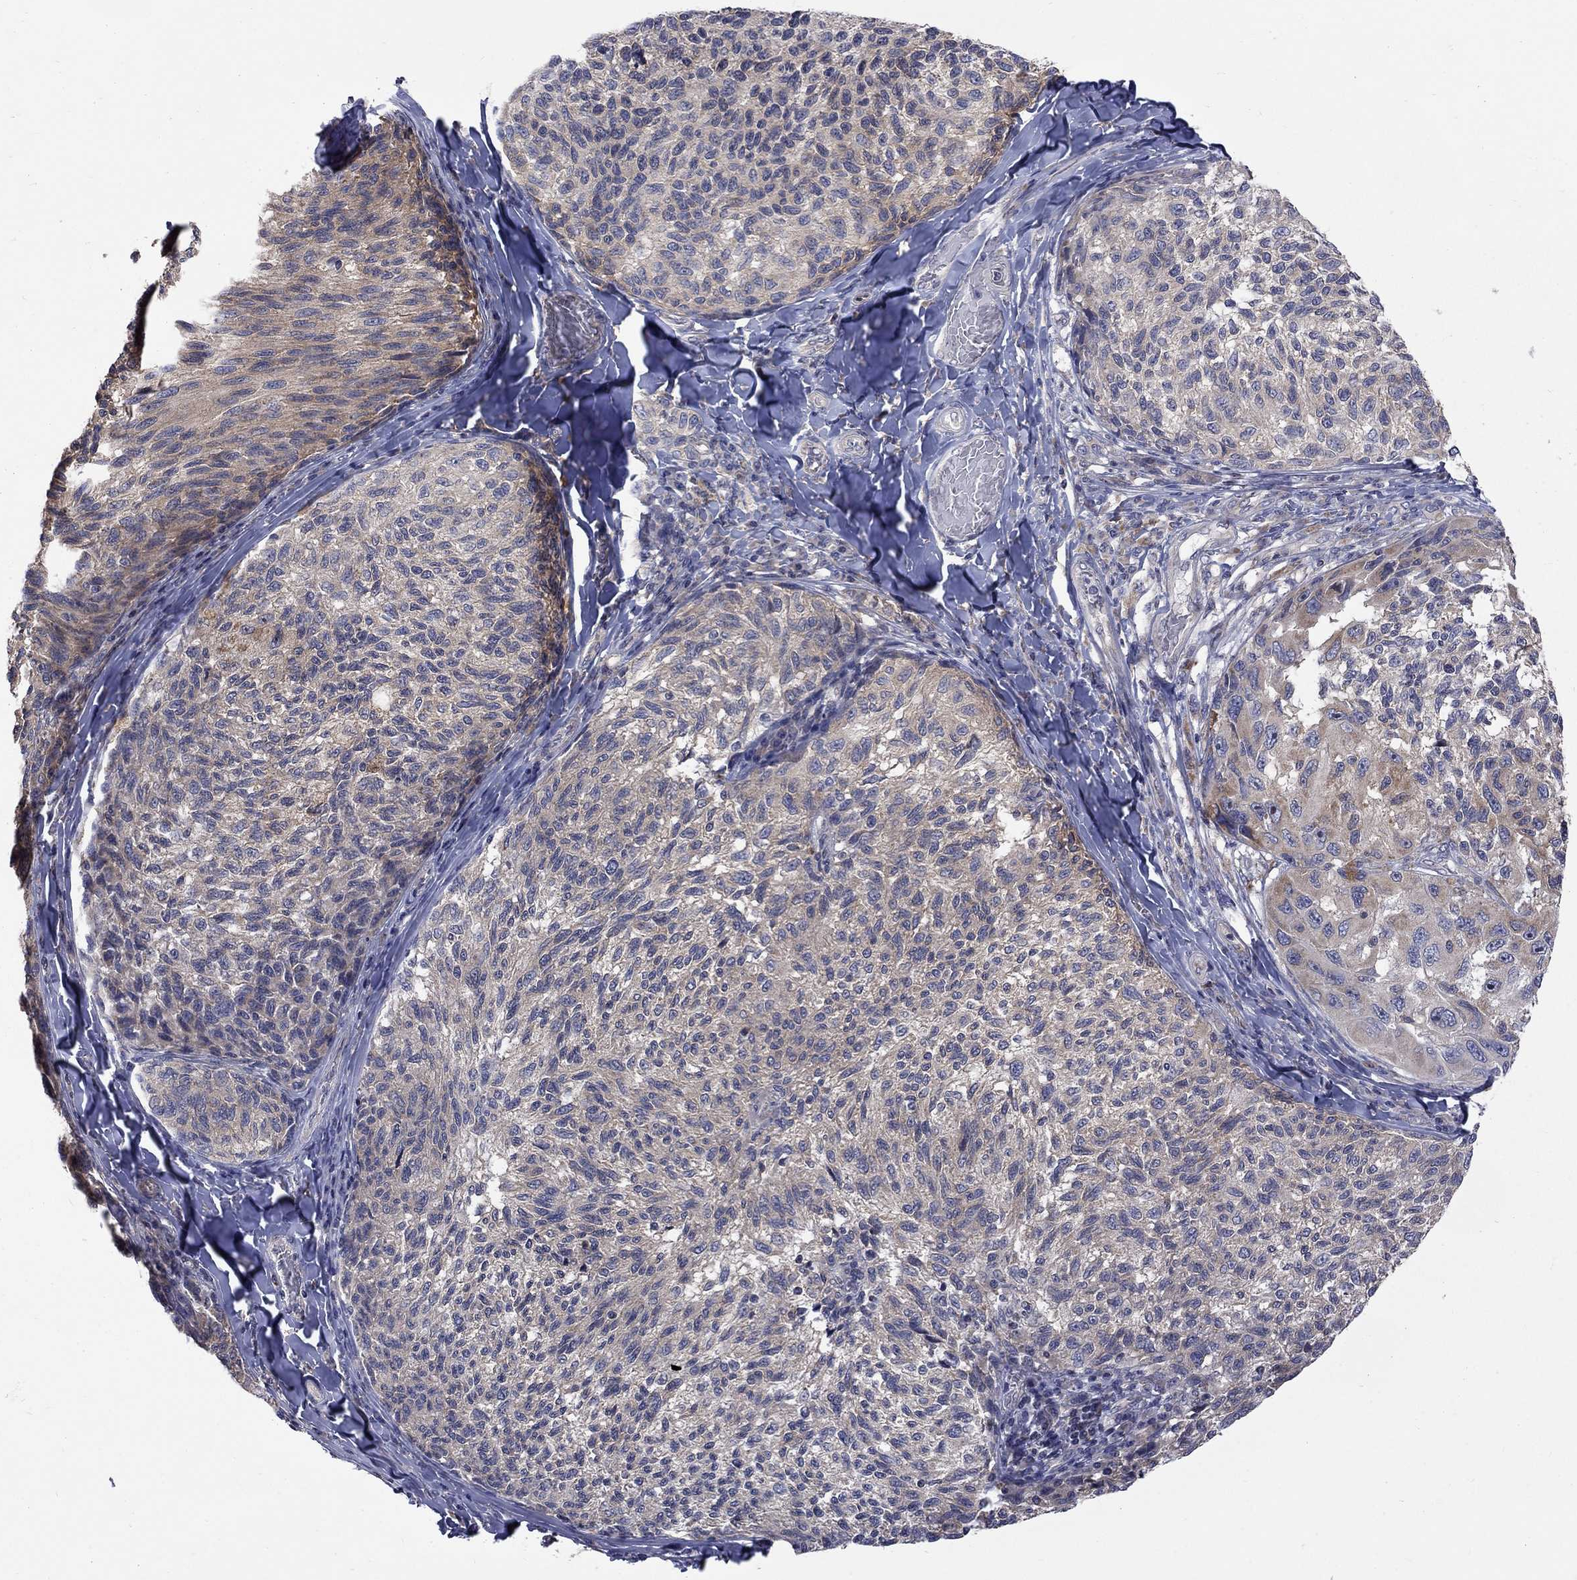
{"staining": {"intensity": "weak", "quantity": "<25%", "location": "cytoplasmic/membranous"}, "tissue": "melanoma", "cell_type": "Tumor cells", "image_type": "cancer", "snomed": [{"axis": "morphology", "description": "Malignant melanoma, NOS"}, {"axis": "topography", "description": "Skin"}], "caption": "Immunohistochemical staining of malignant melanoma reveals no significant positivity in tumor cells.", "gene": "SH2B1", "patient": {"sex": "female", "age": 73}}